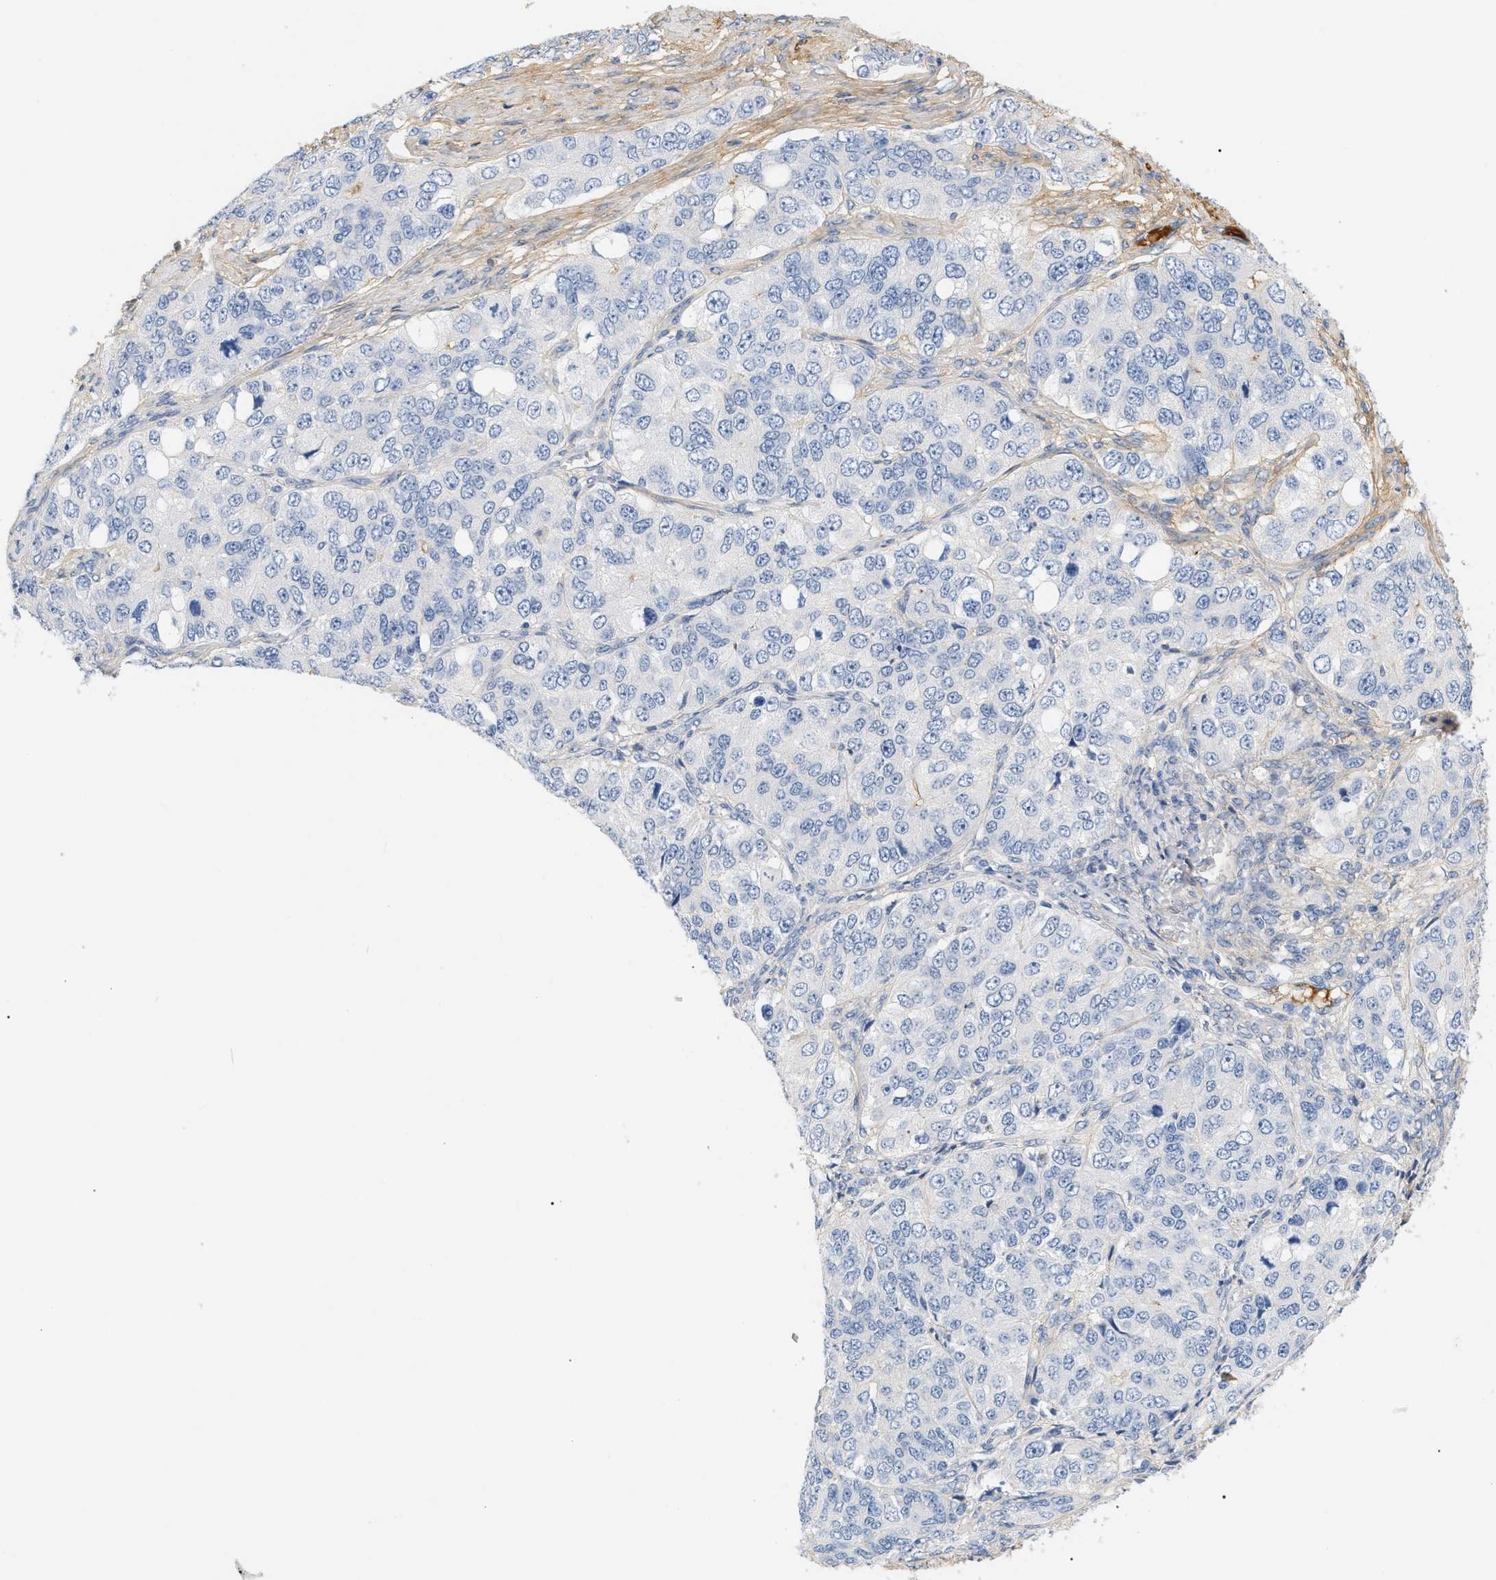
{"staining": {"intensity": "negative", "quantity": "none", "location": "none"}, "tissue": "ovarian cancer", "cell_type": "Tumor cells", "image_type": "cancer", "snomed": [{"axis": "morphology", "description": "Carcinoma, endometroid"}, {"axis": "topography", "description": "Ovary"}], "caption": "The micrograph displays no significant positivity in tumor cells of endometroid carcinoma (ovarian). (Stains: DAB immunohistochemistry with hematoxylin counter stain, Microscopy: brightfield microscopy at high magnification).", "gene": "CFH", "patient": {"sex": "female", "age": 51}}